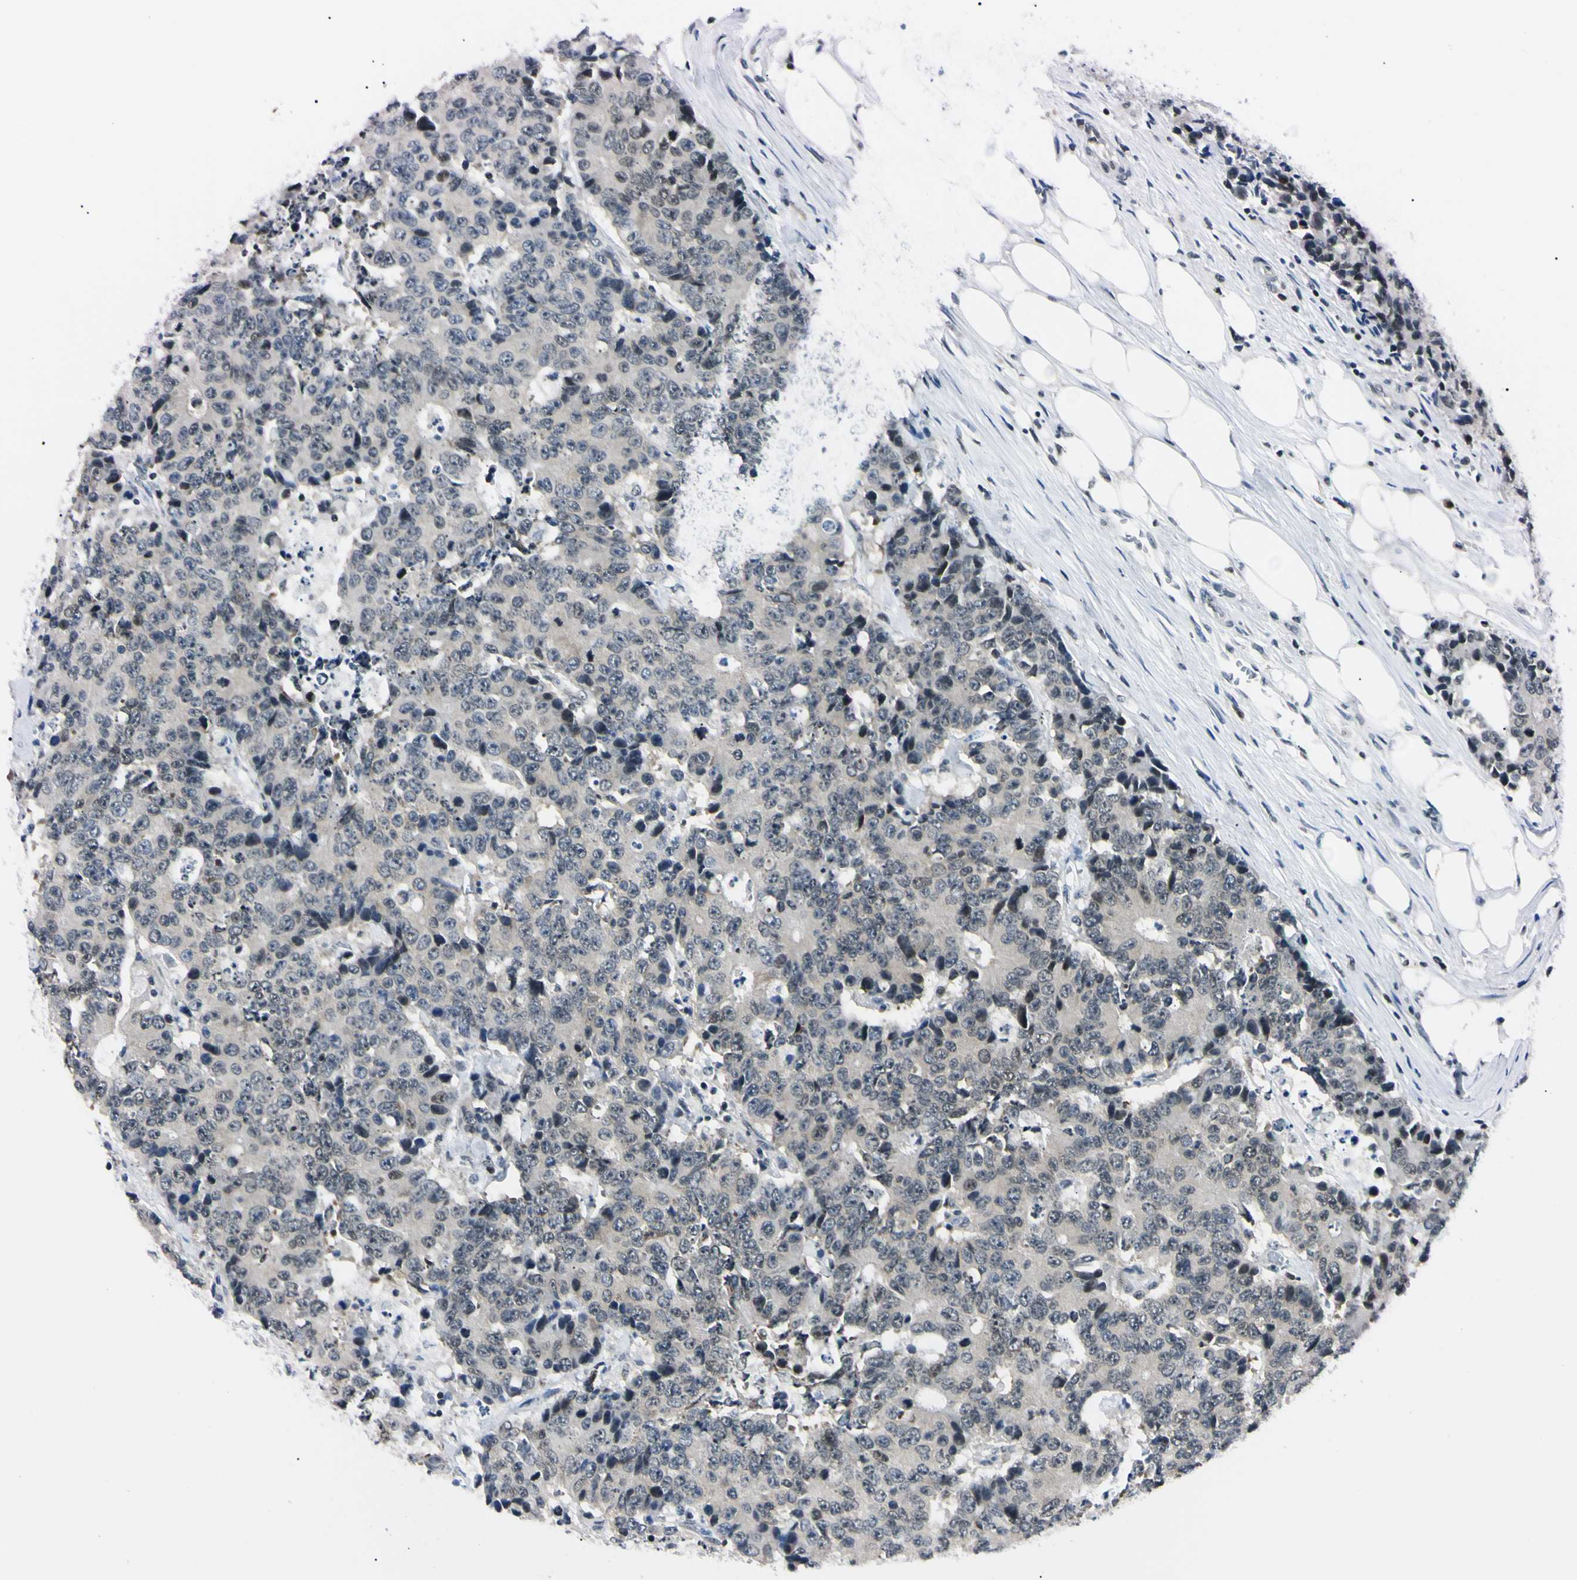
{"staining": {"intensity": "negative", "quantity": "none", "location": "none"}, "tissue": "colorectal cancer", "cell_type": "Tumor cells", "image_type": "cancer", "snomed": [{"axis": "morphology", "description": "Adenocarcinoma, NOS"}, {"axis": "topography", "description": "Colon"}], "caption": "Human colorectal cancer (adenocarcinoma) stained for a protein using immunohistochemistry (IHC) exhibits no expression in tumor cells.", "gene": "C1orf174", "patient": {"sex": "female", "age": 86}}